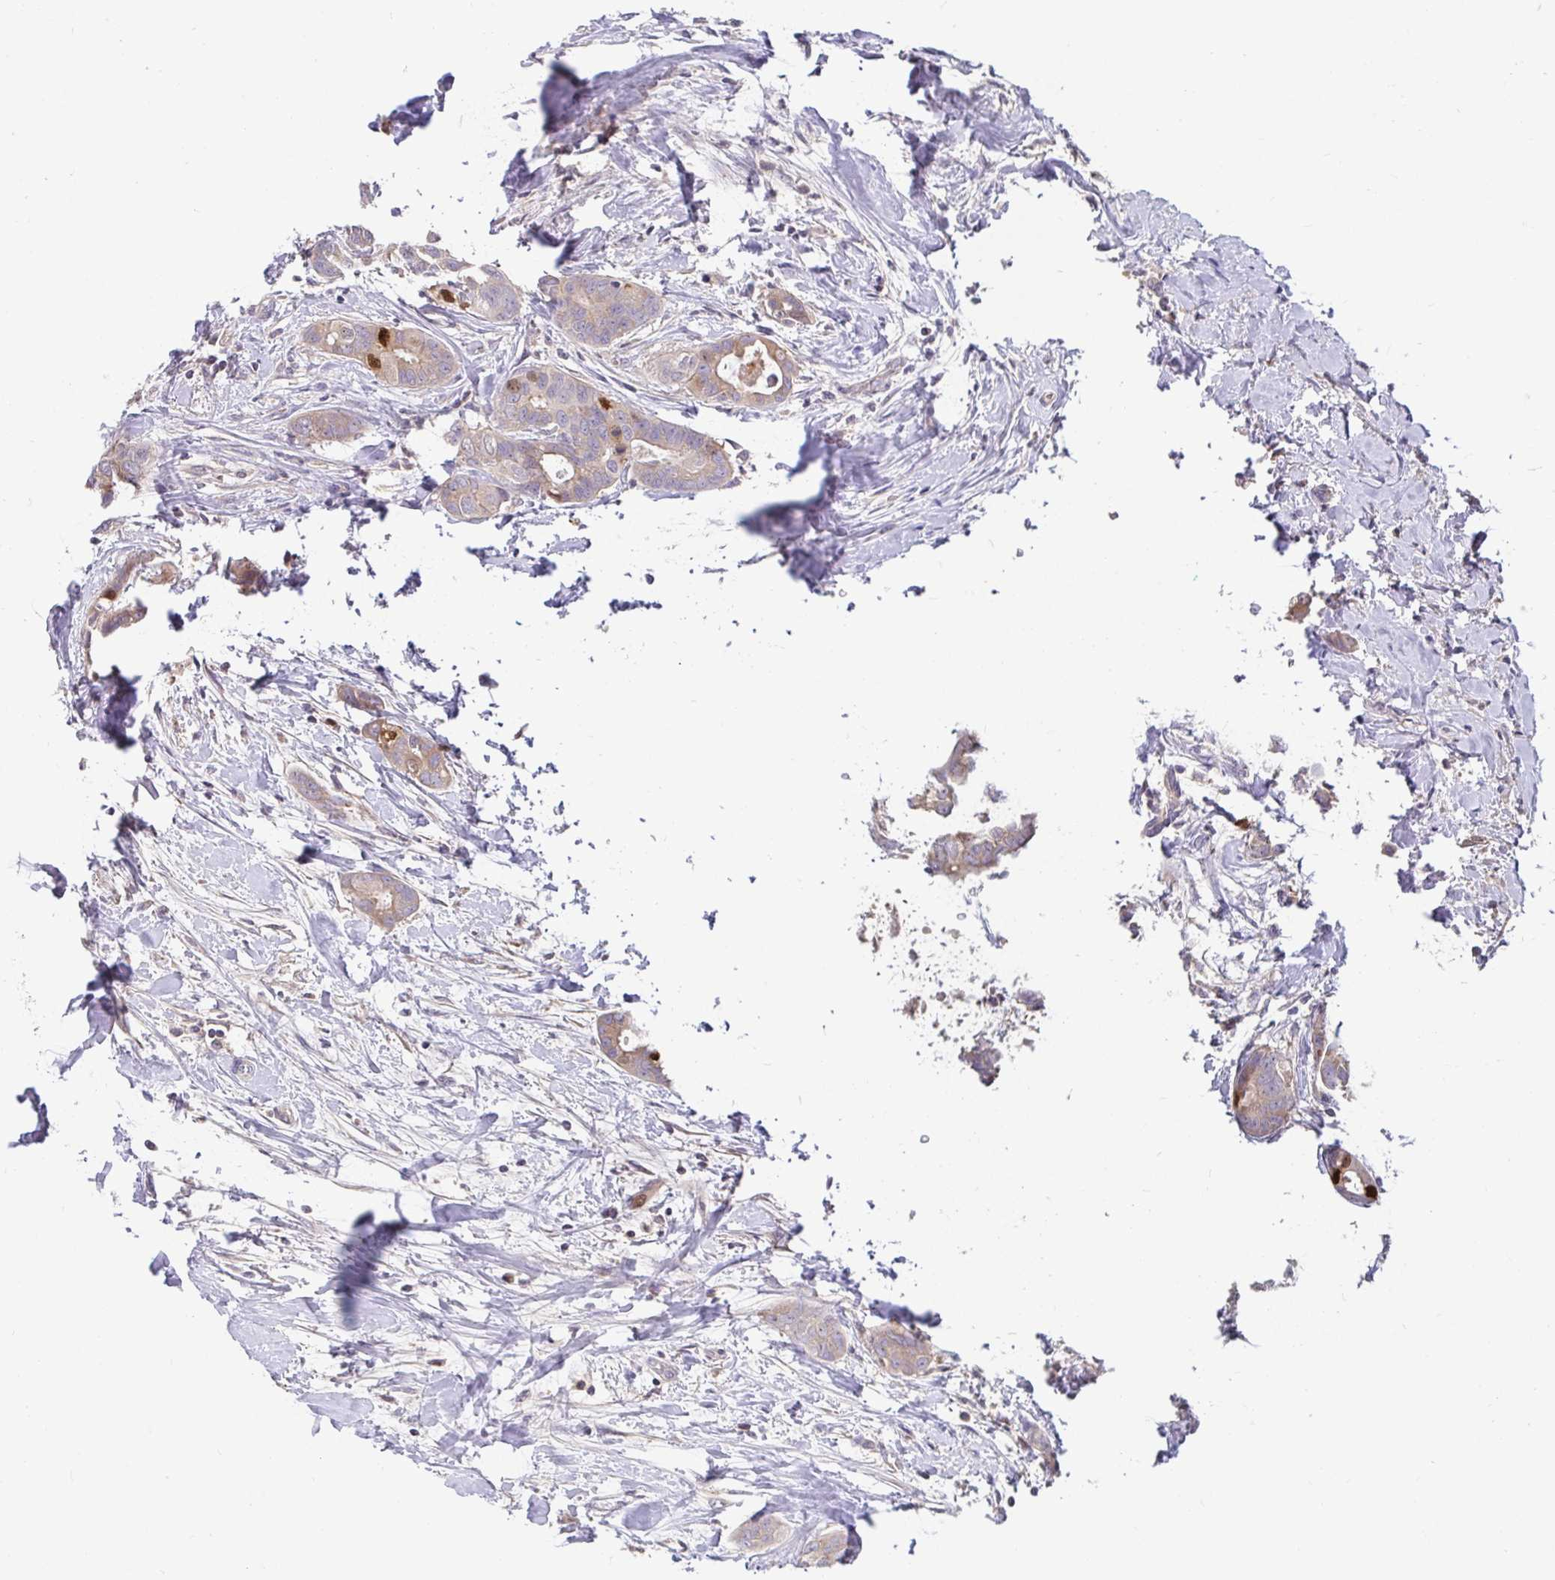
{"staining": {"intensity": "moderate", "quantity": "<25%", "location": "nuclear"}, "tissue": "breast cancer", "cell_type": "Tumor cells", "image_type": "cancer", "snomed": [{"axis": "morphology", "description": "Duct carcinoma"}, {"axis": "topography", "description": "Breast"}], "caption": "Immunohistochemistry histopathology image of invasive ductal carcinoma (breast) stained for a protein (brown), which shows low levels of moderate nuclear positivity in approximately <25% of tumor cells.", "gene": "ANLN", "patient": {"sex": "female", "age": 45}}